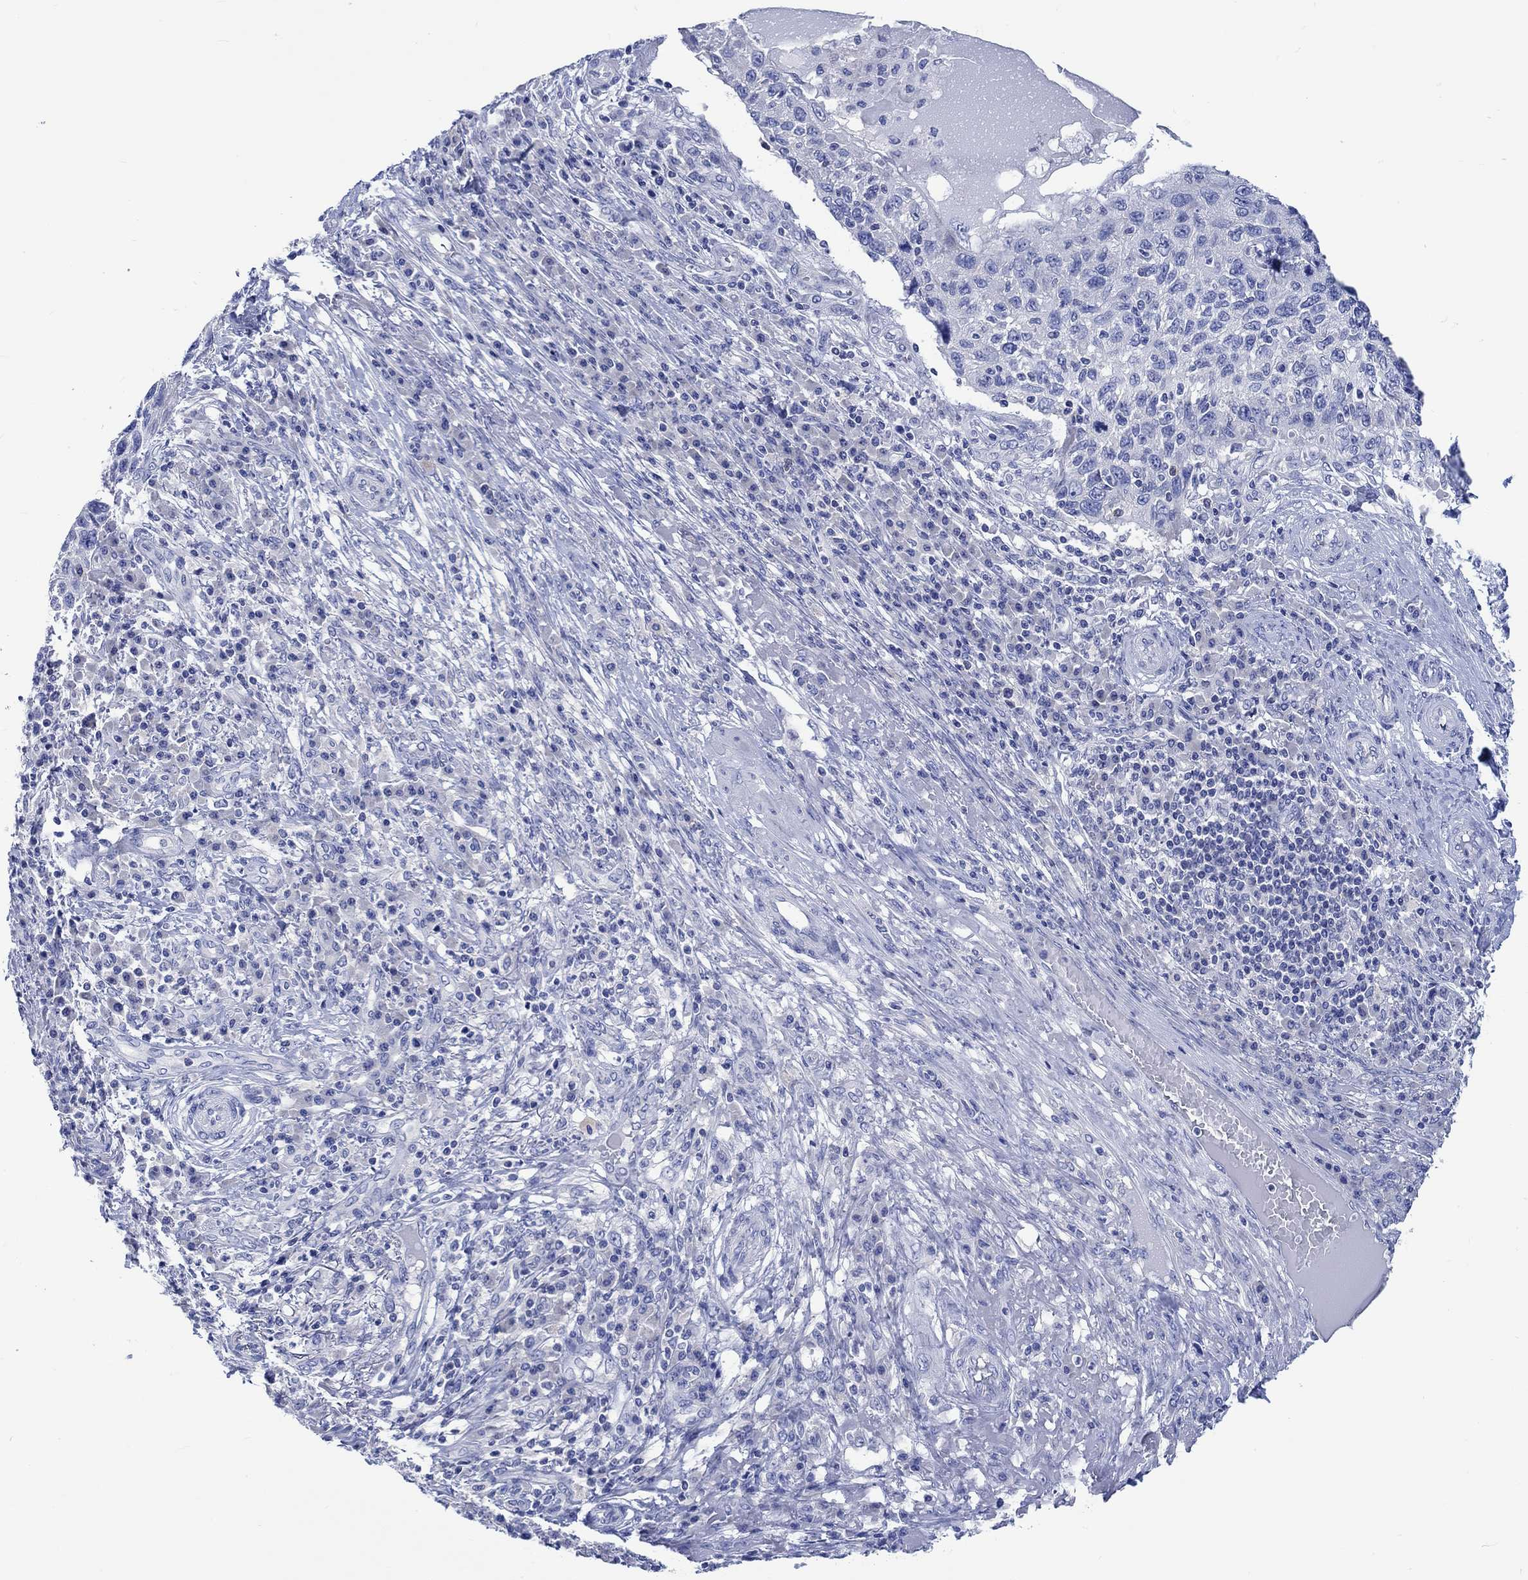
{"staining": {"intensity": "negative", "quantity": "none", "location": "none"}, "tissue": "skin cancer", "cell_type": "Tumor cells", "image_type": "cancer", "snomed": [{"axis": "morphology", "description": "Squamous cell carcinoma, NOS"}, {"axis": "topography", "description": "Skin"}], "caption": "High magnification brightfield microscopy of squamous cell carcinoma (skin) stained with DAB (brown) and counterstained with hematoxylin (blue): tumor cells show no significant positivity. The staining was performed using DAB to visualize the protein expression in brown, while the nuclei were stained in blue with hematoxylin (Magnification: 20x).", "gene": "PTPRN2", "patient": {"sex": "male", "age": 92}}